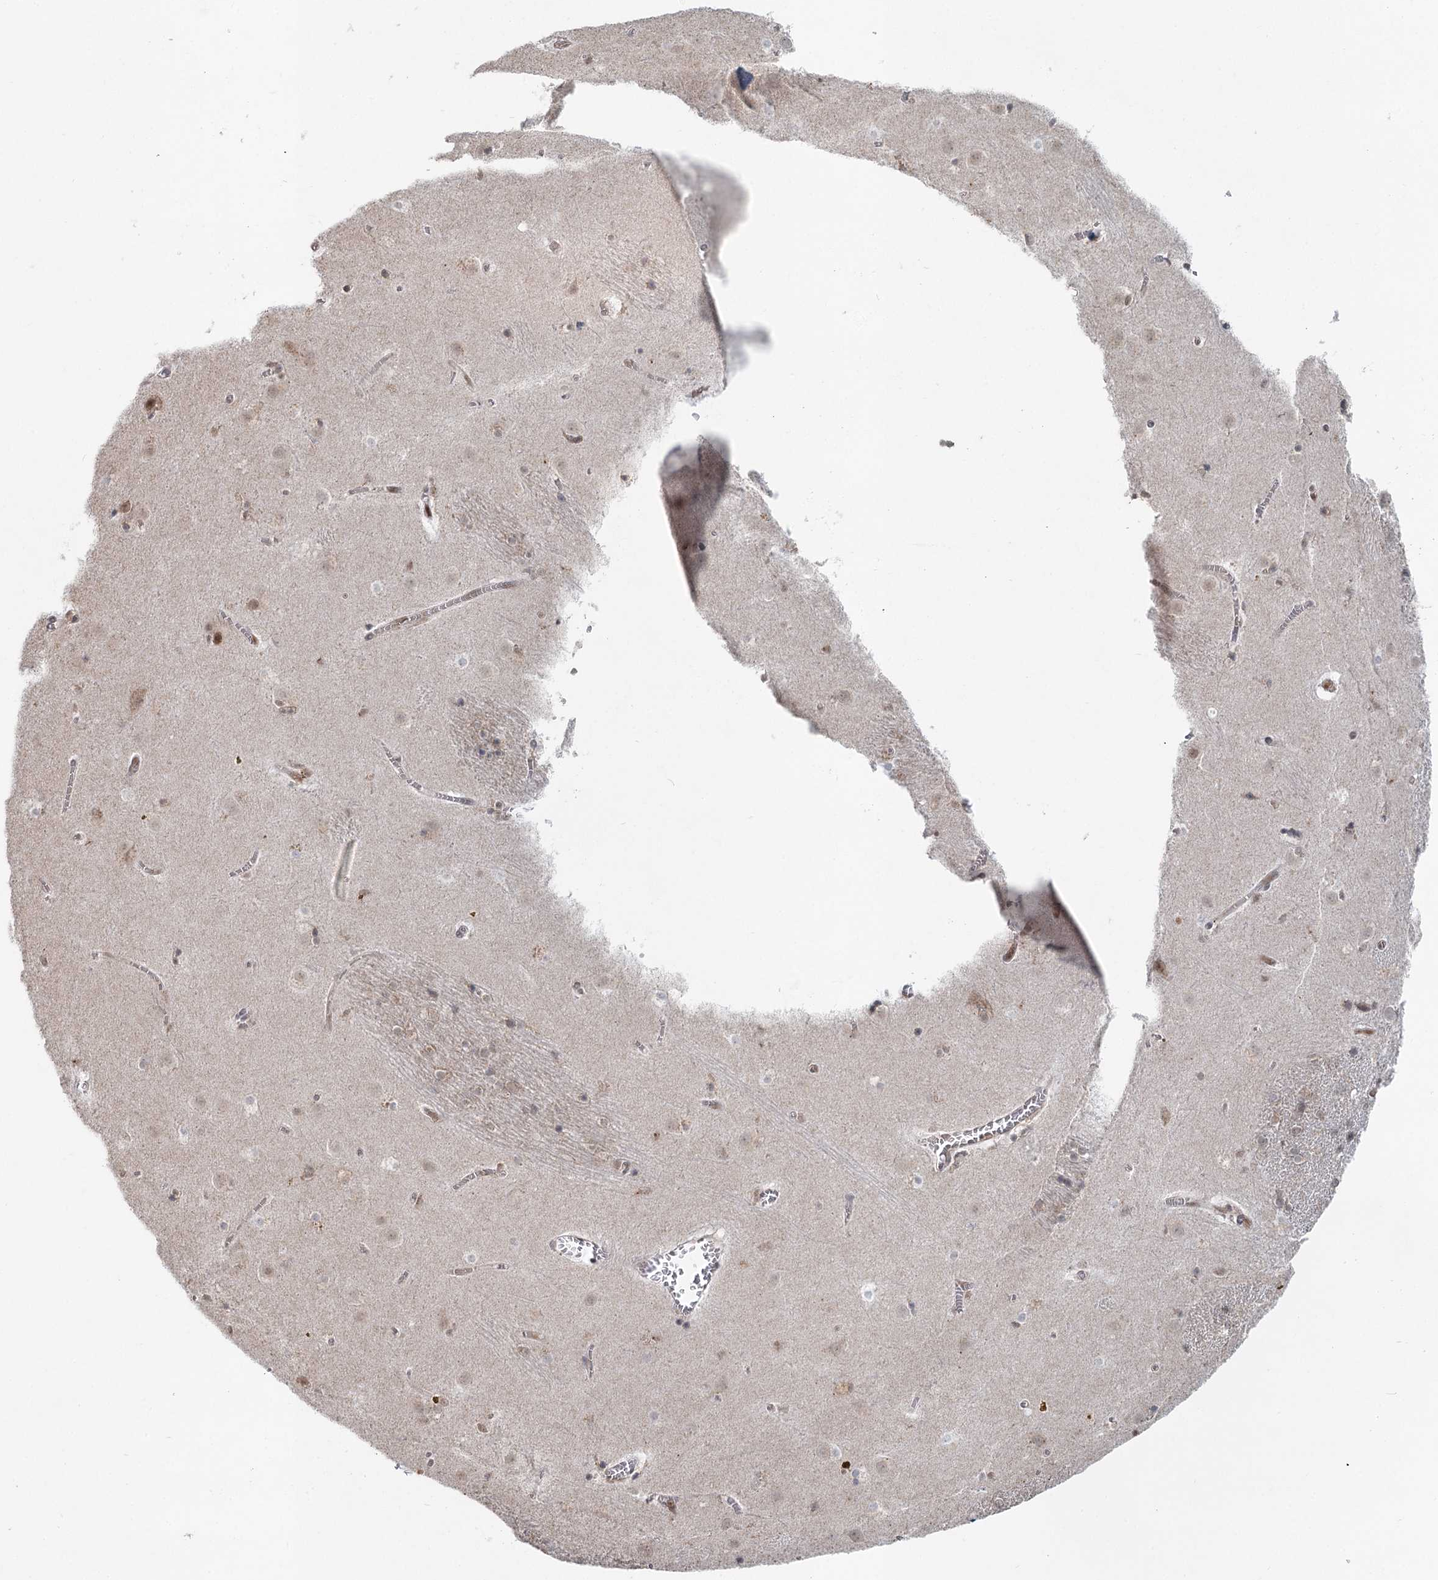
{"staining": {"intensity": "weak", "quantity": "<25%", "location": "nuclear"}, "tissue": "caudate", "cell_type": "Glial cells", "image_type": "normal", "snomed": [{"axis": "morphology", "description": "Normal tissue, NOS"}, {"axis": "topography", "description": "Lateral ventricle wall"}], "caption": "This is an immunohistochemistry (IHC) micrograph of benign human caudate. There is no positivity in glial cells.", "gene": "GPALPP1", "patient": {"sex": "male", "age": 70}}